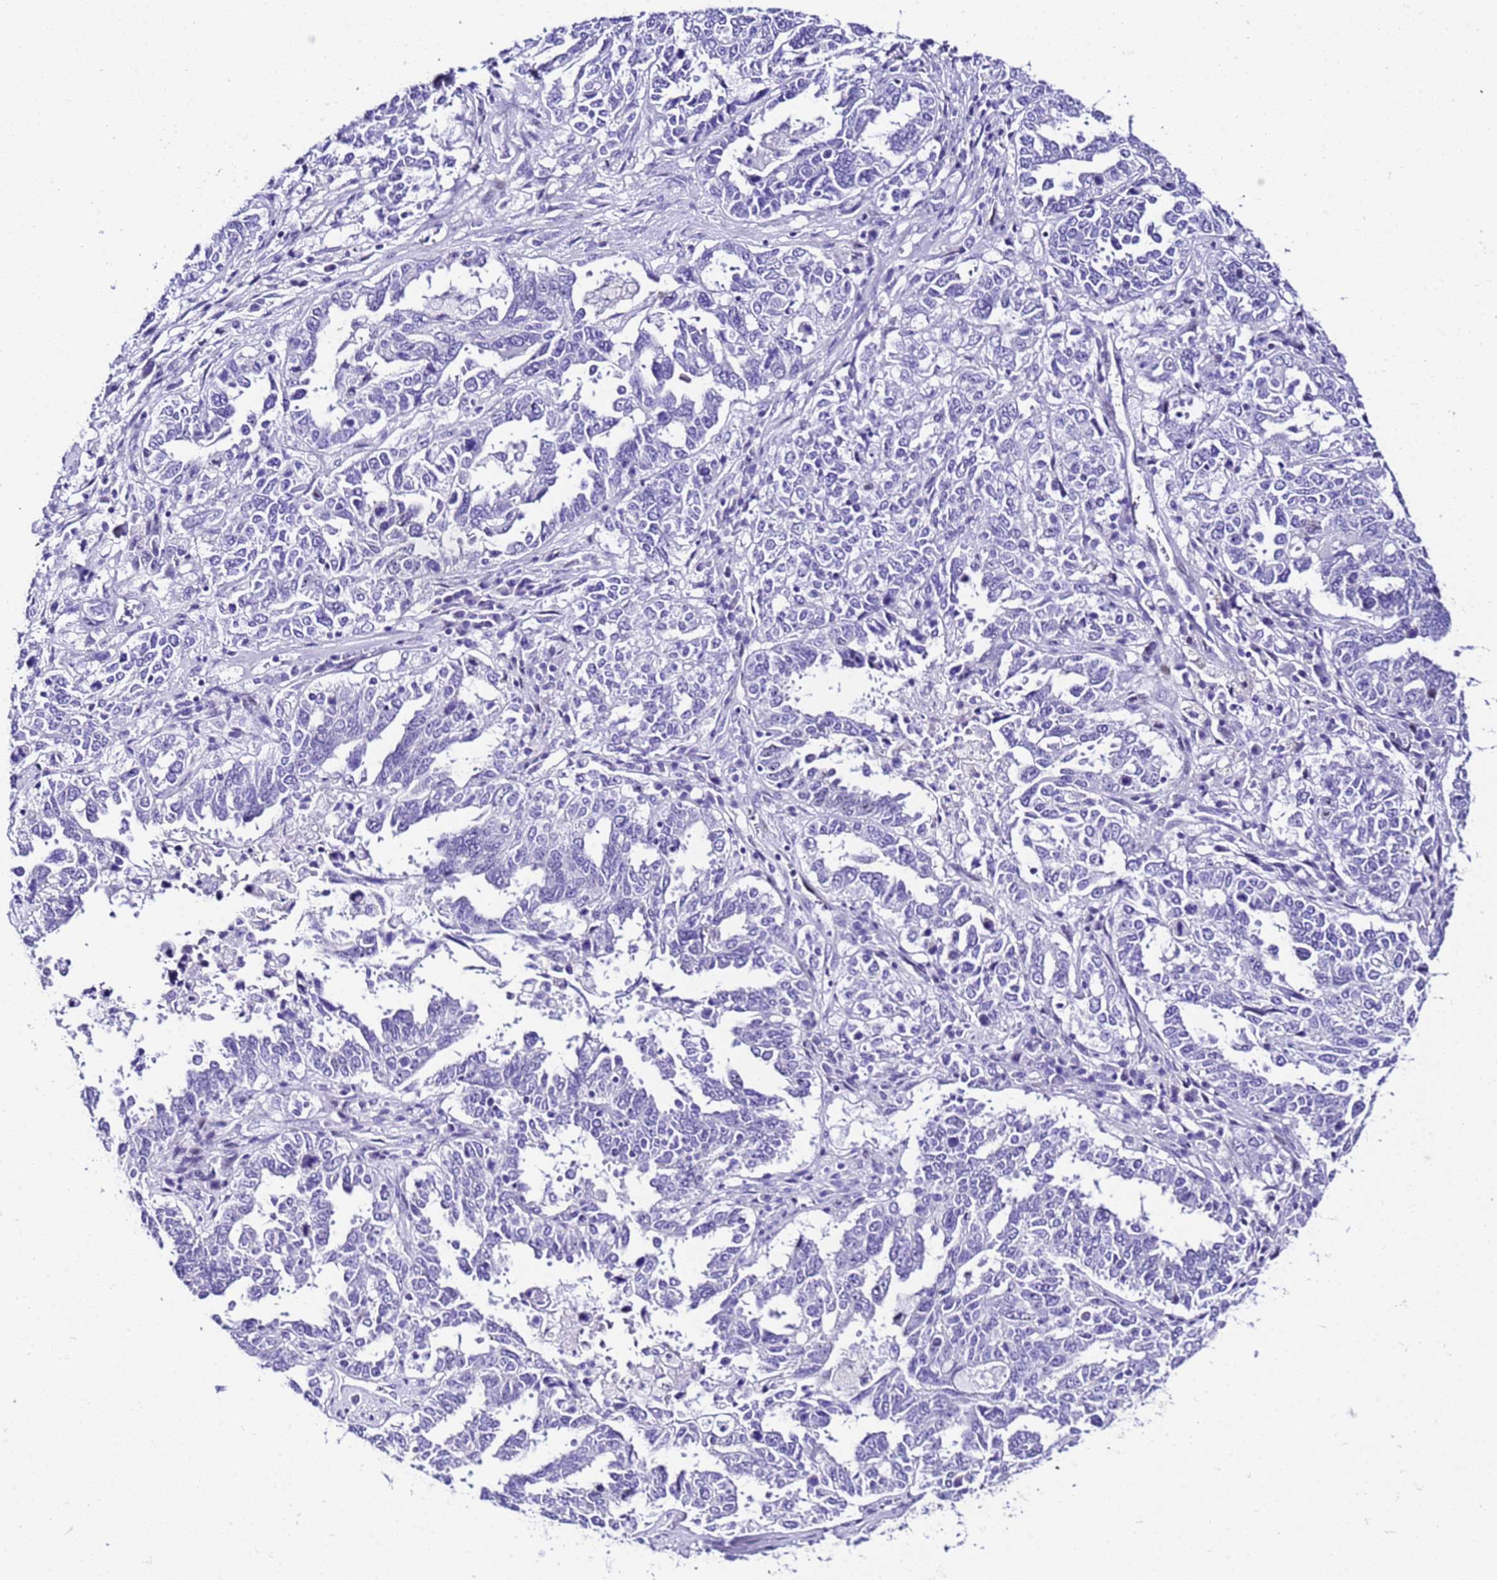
{"staining": {"intensity": "negative", "quantity": "none", "location": "none"}, "tissue": "ovarian cancer", "cell_type": "Tumor cells", "image_type": "cancer", "snomed": [{"axis": "morphology", "description": "Carcinoma, endometroid"}, {"axis": "topography", "description": "Ovary"}], "caption": "Immunohistochemistry of human ovarian cancer exhibits no expression in tumor cells.", "gene": "ZNF417", "patient": {"sex": "female", "age": 62}}